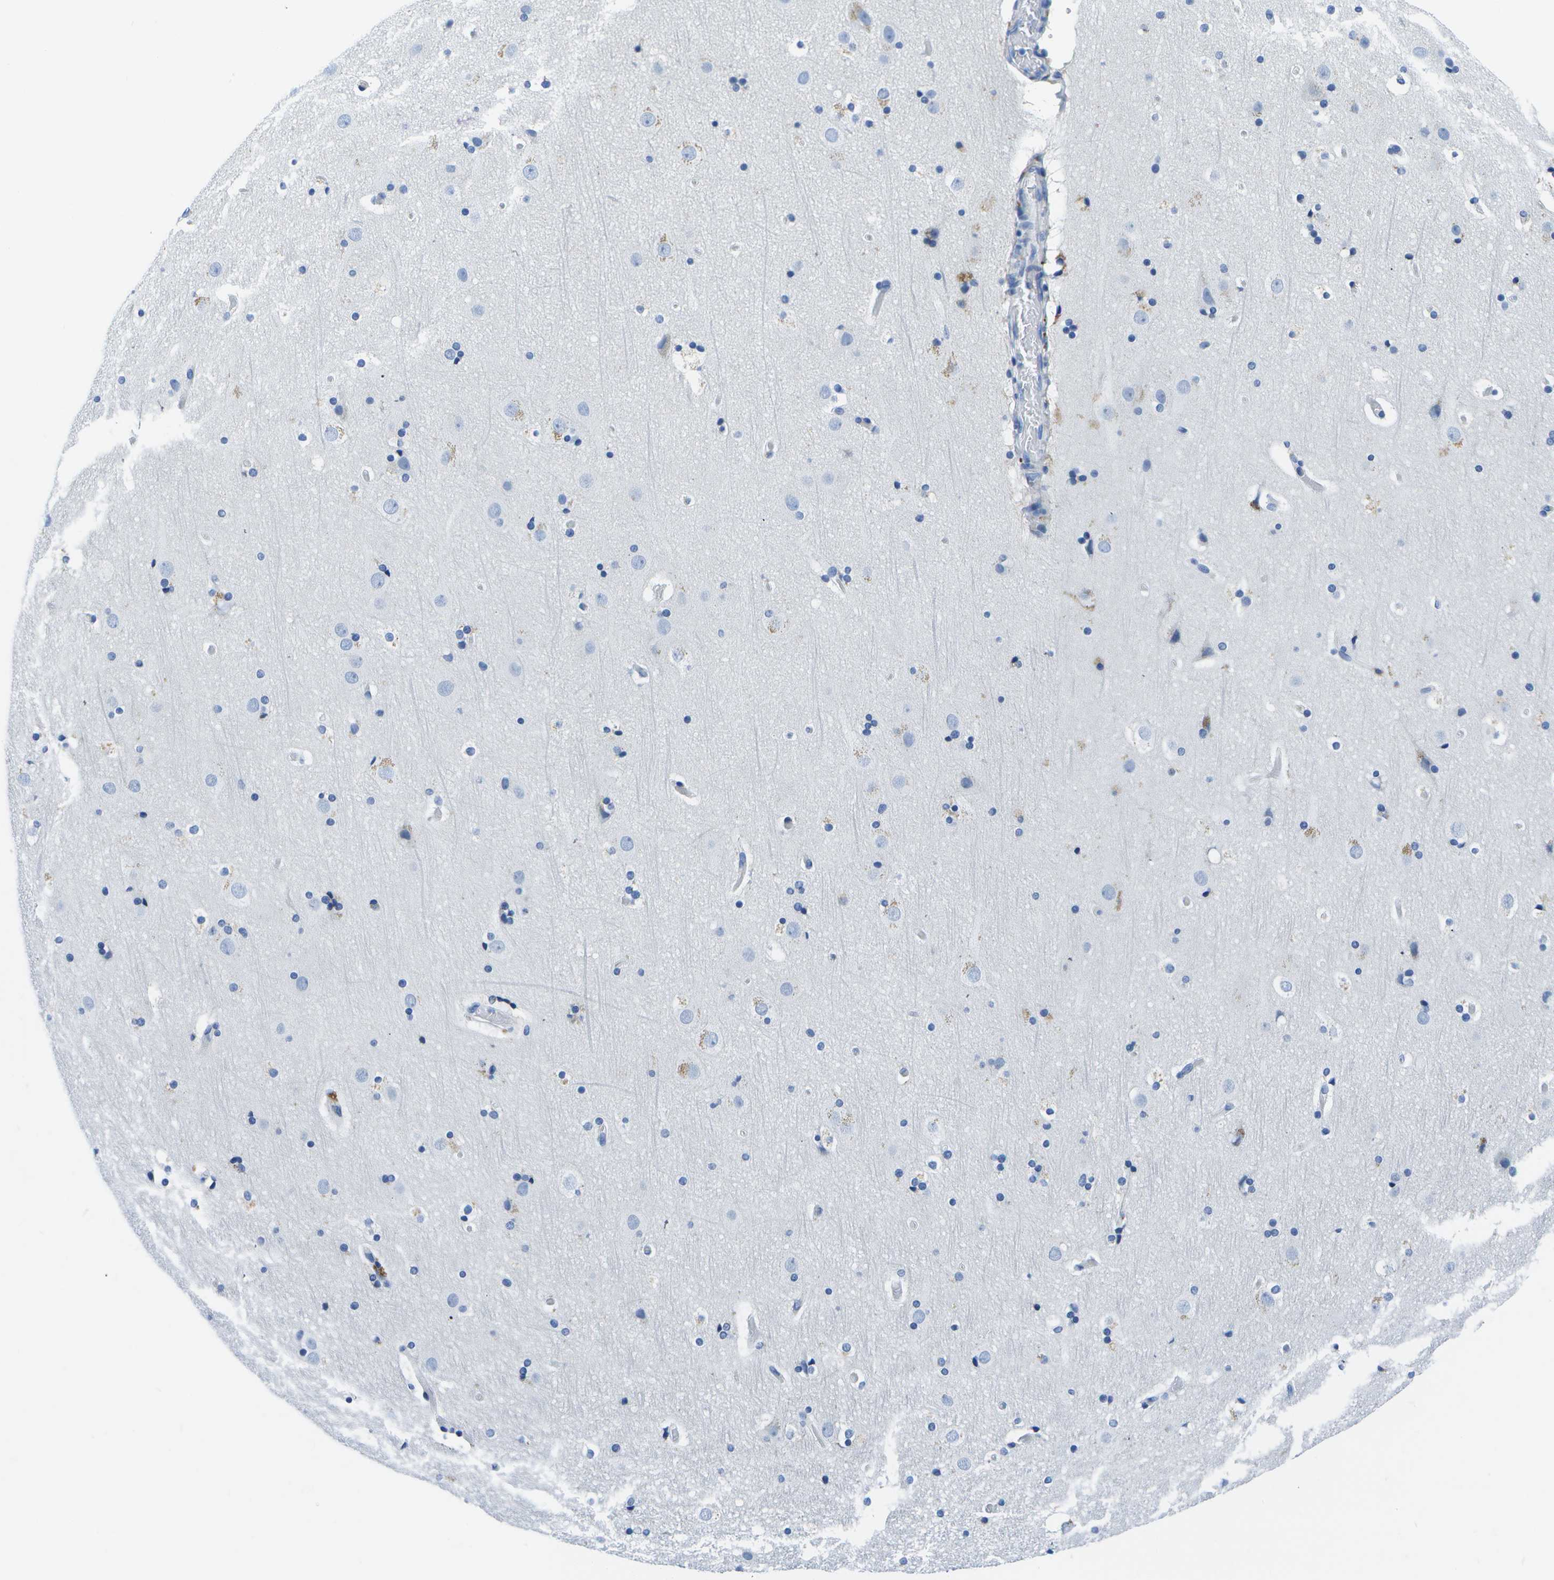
{"staining": {"intensity": "negative", "quantity": "none", "location": "none"}, "tissue": "cerebral cortex", "cell_type": "Endothelial cells", "image_type": "normal", "snomed": [{"axis": "morphology", "description": "Normal tissue, NOS"}, {"axis": "topography", "description": "Cerebral cortex"}], "caption": "The micrograph shows no significant staining in endothelial cells of cerebral cortex. The staining was performed using DAB (3,3'-diaminobenzidine) to visualize the protein expression in brown, while the nuclei were stained in blue with hematoxylin (Magnification: 20x).", "gene": "MS4A1", "patient": {"sex": "male", "age": 57}}